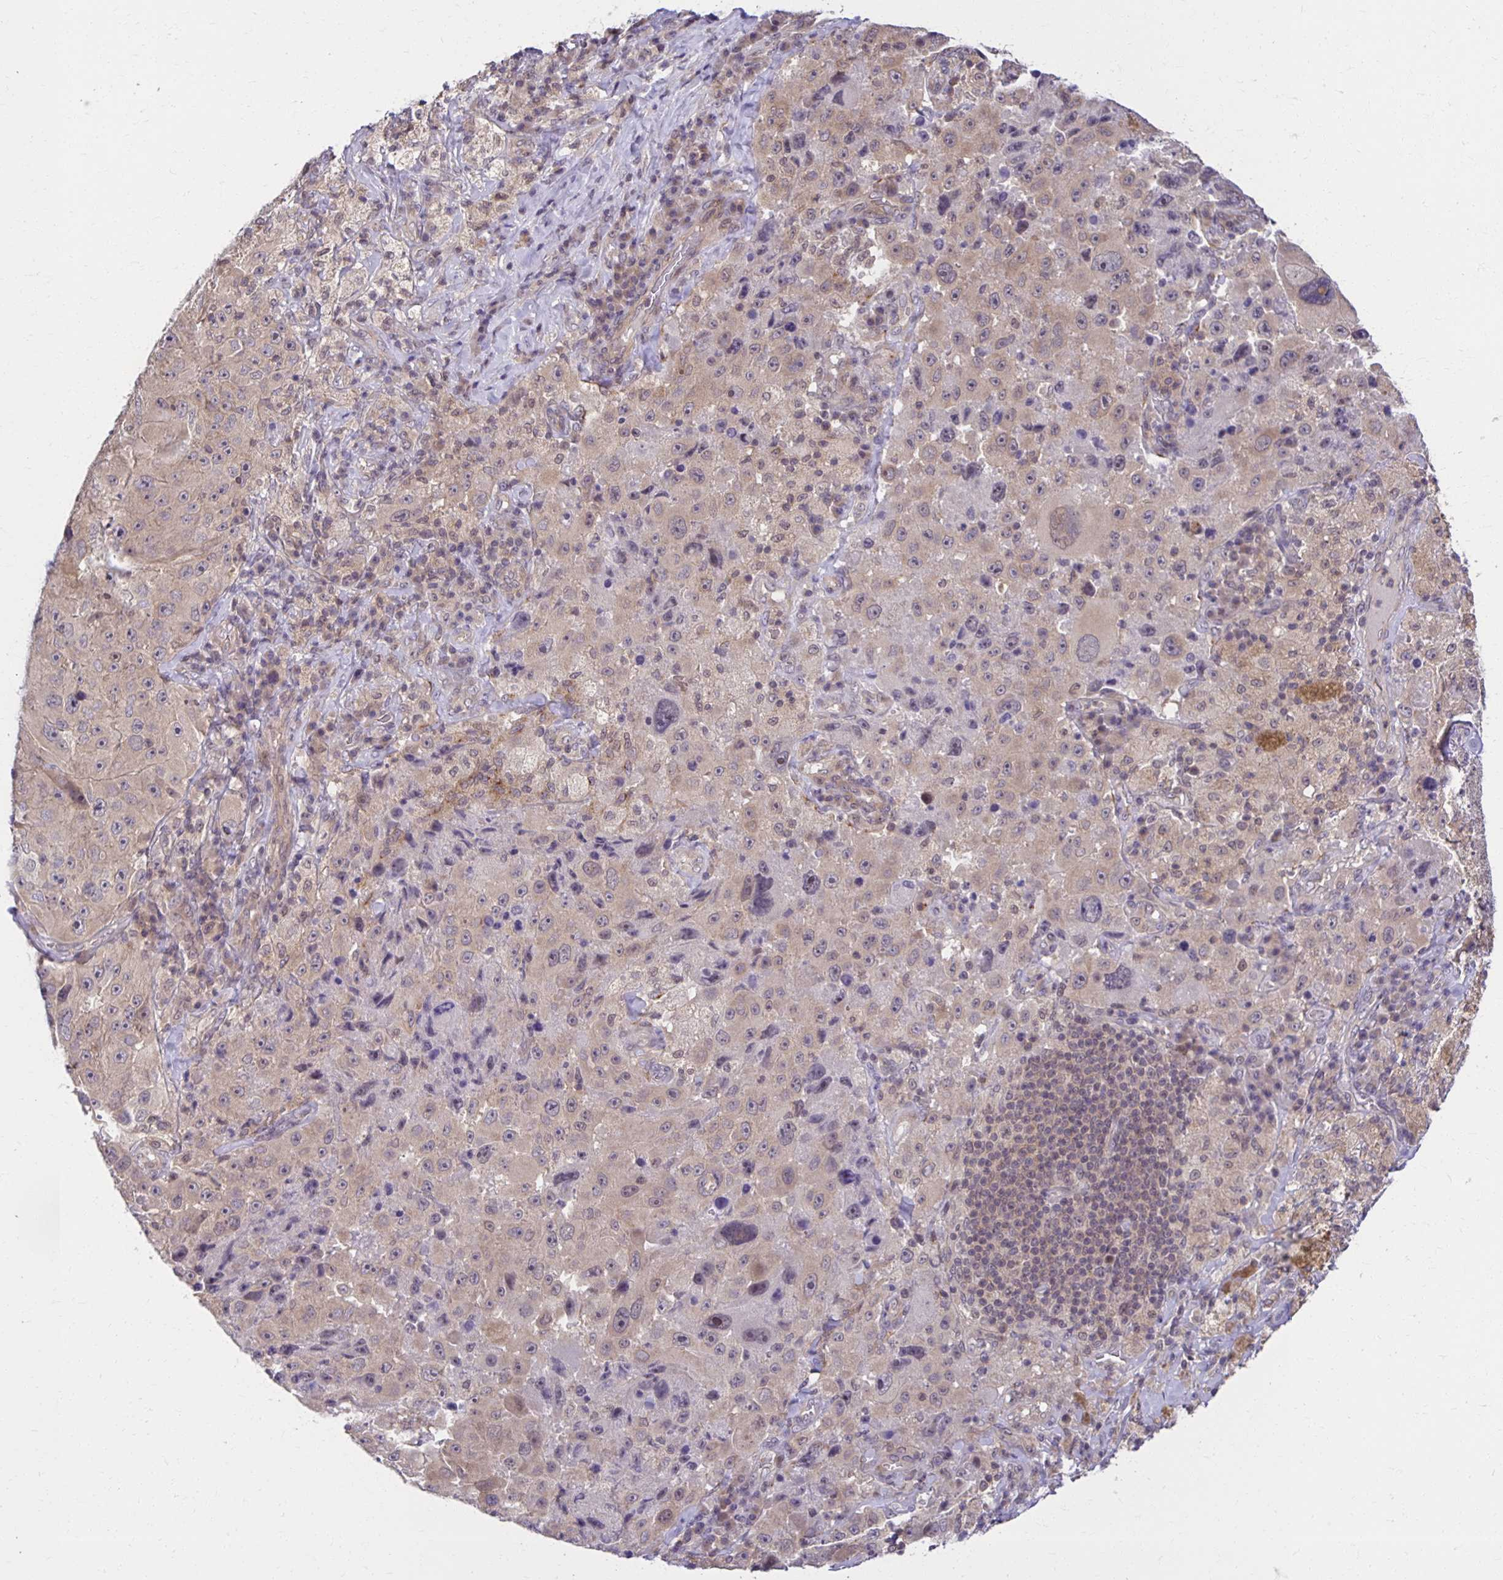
{"staining": {"intensity": "weak", "quantity": "25%-75%", "location": "cytoplasmic/membranous"}, "tissue": "melanoma", "cell_type": "Tumor cells", "image_type": "cancer", "snomed": [{"axis": "morphology", "description": "Malignant melanoma, Metastatic site"}, {"axis": "topography", "description": "Lymph node"}], "caption": "Protein staining of melanoma tissue exhibits weak cytoplasmic/membranous staining in about 25%-75% of tumor cells. The staining was performed using DAB to visualize the protein expression in brown, while the nuclei were stained in blue with hematoxylin (Magnification: 20x).", "gene": "MIEN1", "patient": {"sex": "male", "age": 62}}